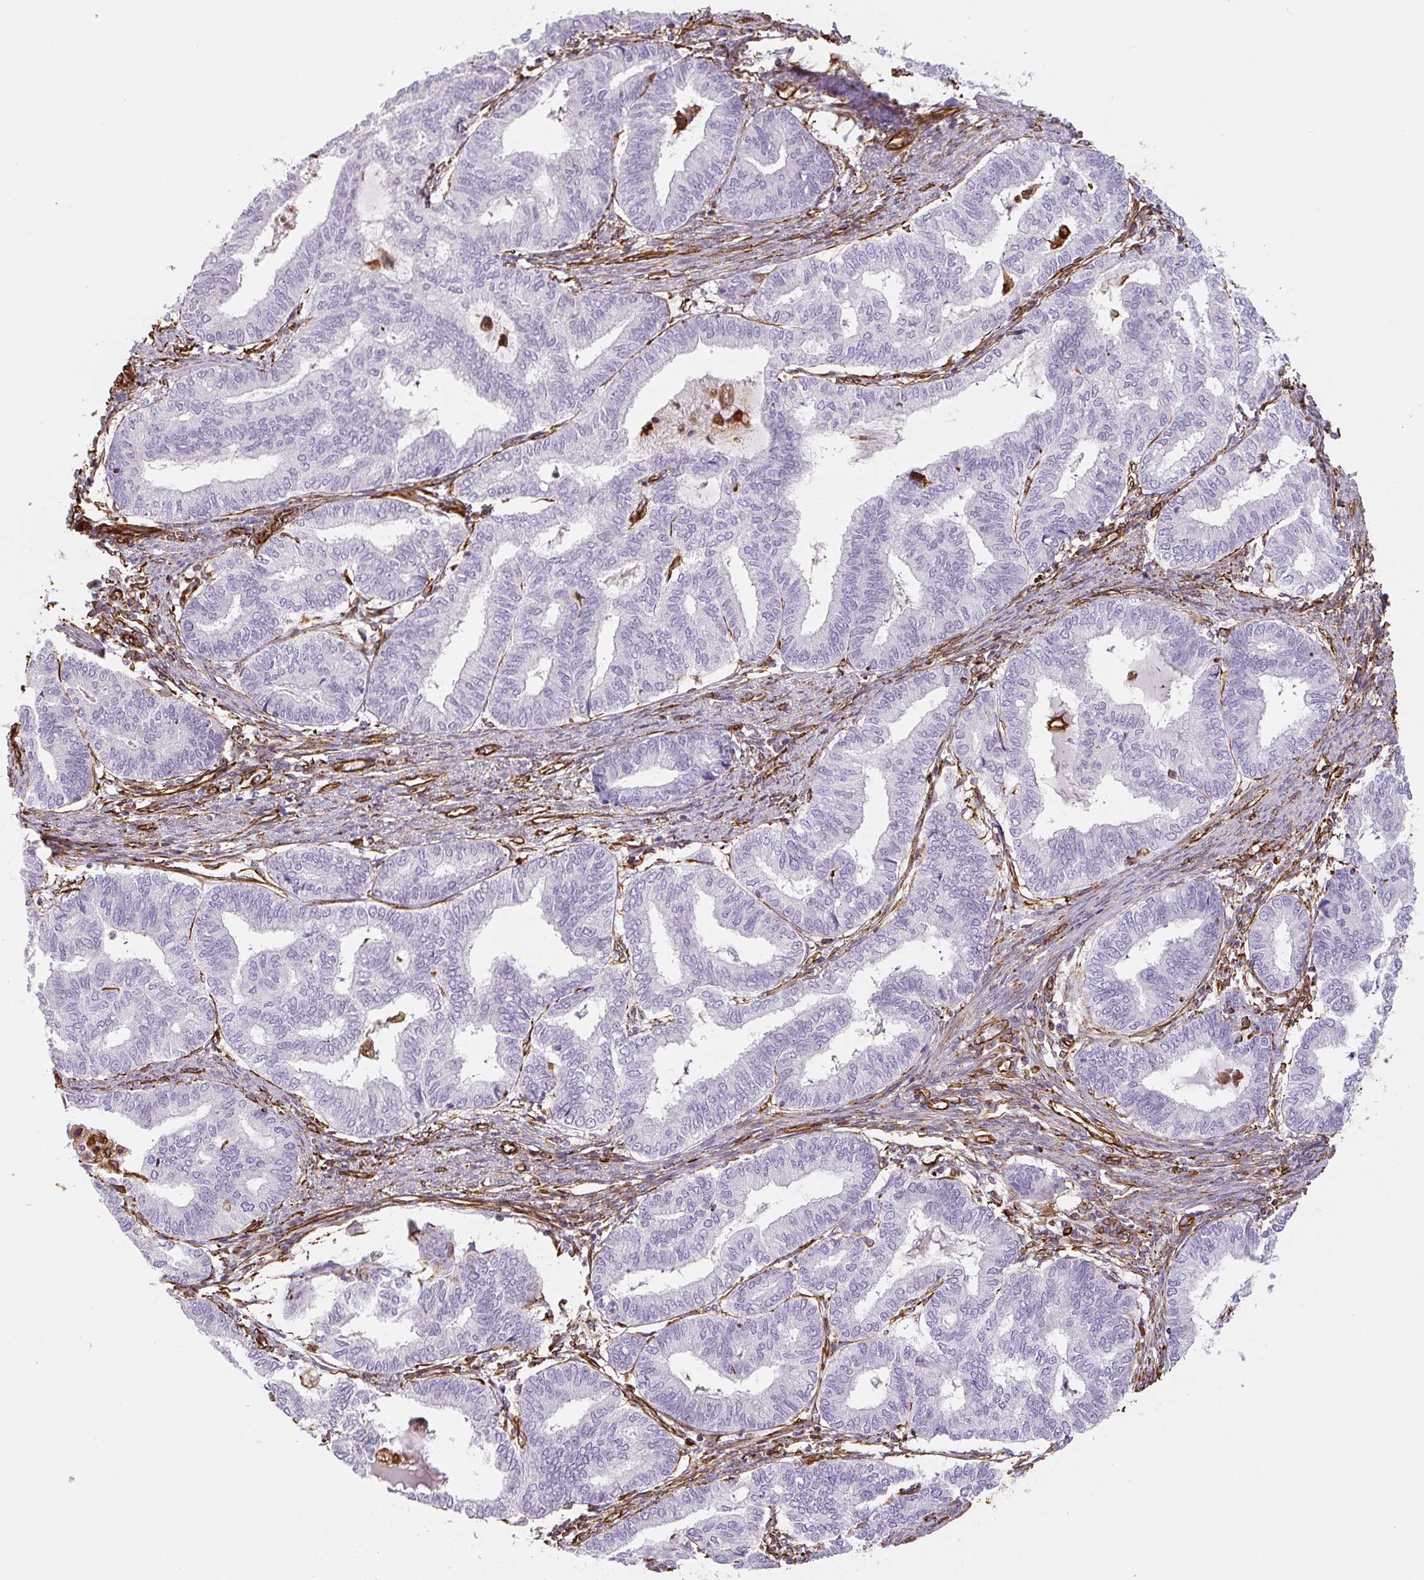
{"staining": {"intensity": "negative", "quantity": "none", "location": "none"}, "tissue": "endometrial cancer", "cell_type": "Tumor cells", "image_type": "cancer", "snomed": [{"axis": "morphology", "description": "Adenocarcinoma, NOS"}, {"axis": "topography", "description": "Endometrium"}], "caption": "Immunohistochemical staining of human adenocarcinoma (endometrial) reveals no significant staining in tumor cells. (DAB (3,3'-diaminobenzidine) IHC with hematoxylin counter stain).", "gene": "VIM", "patient": {"sex": "female", "age": 79}}